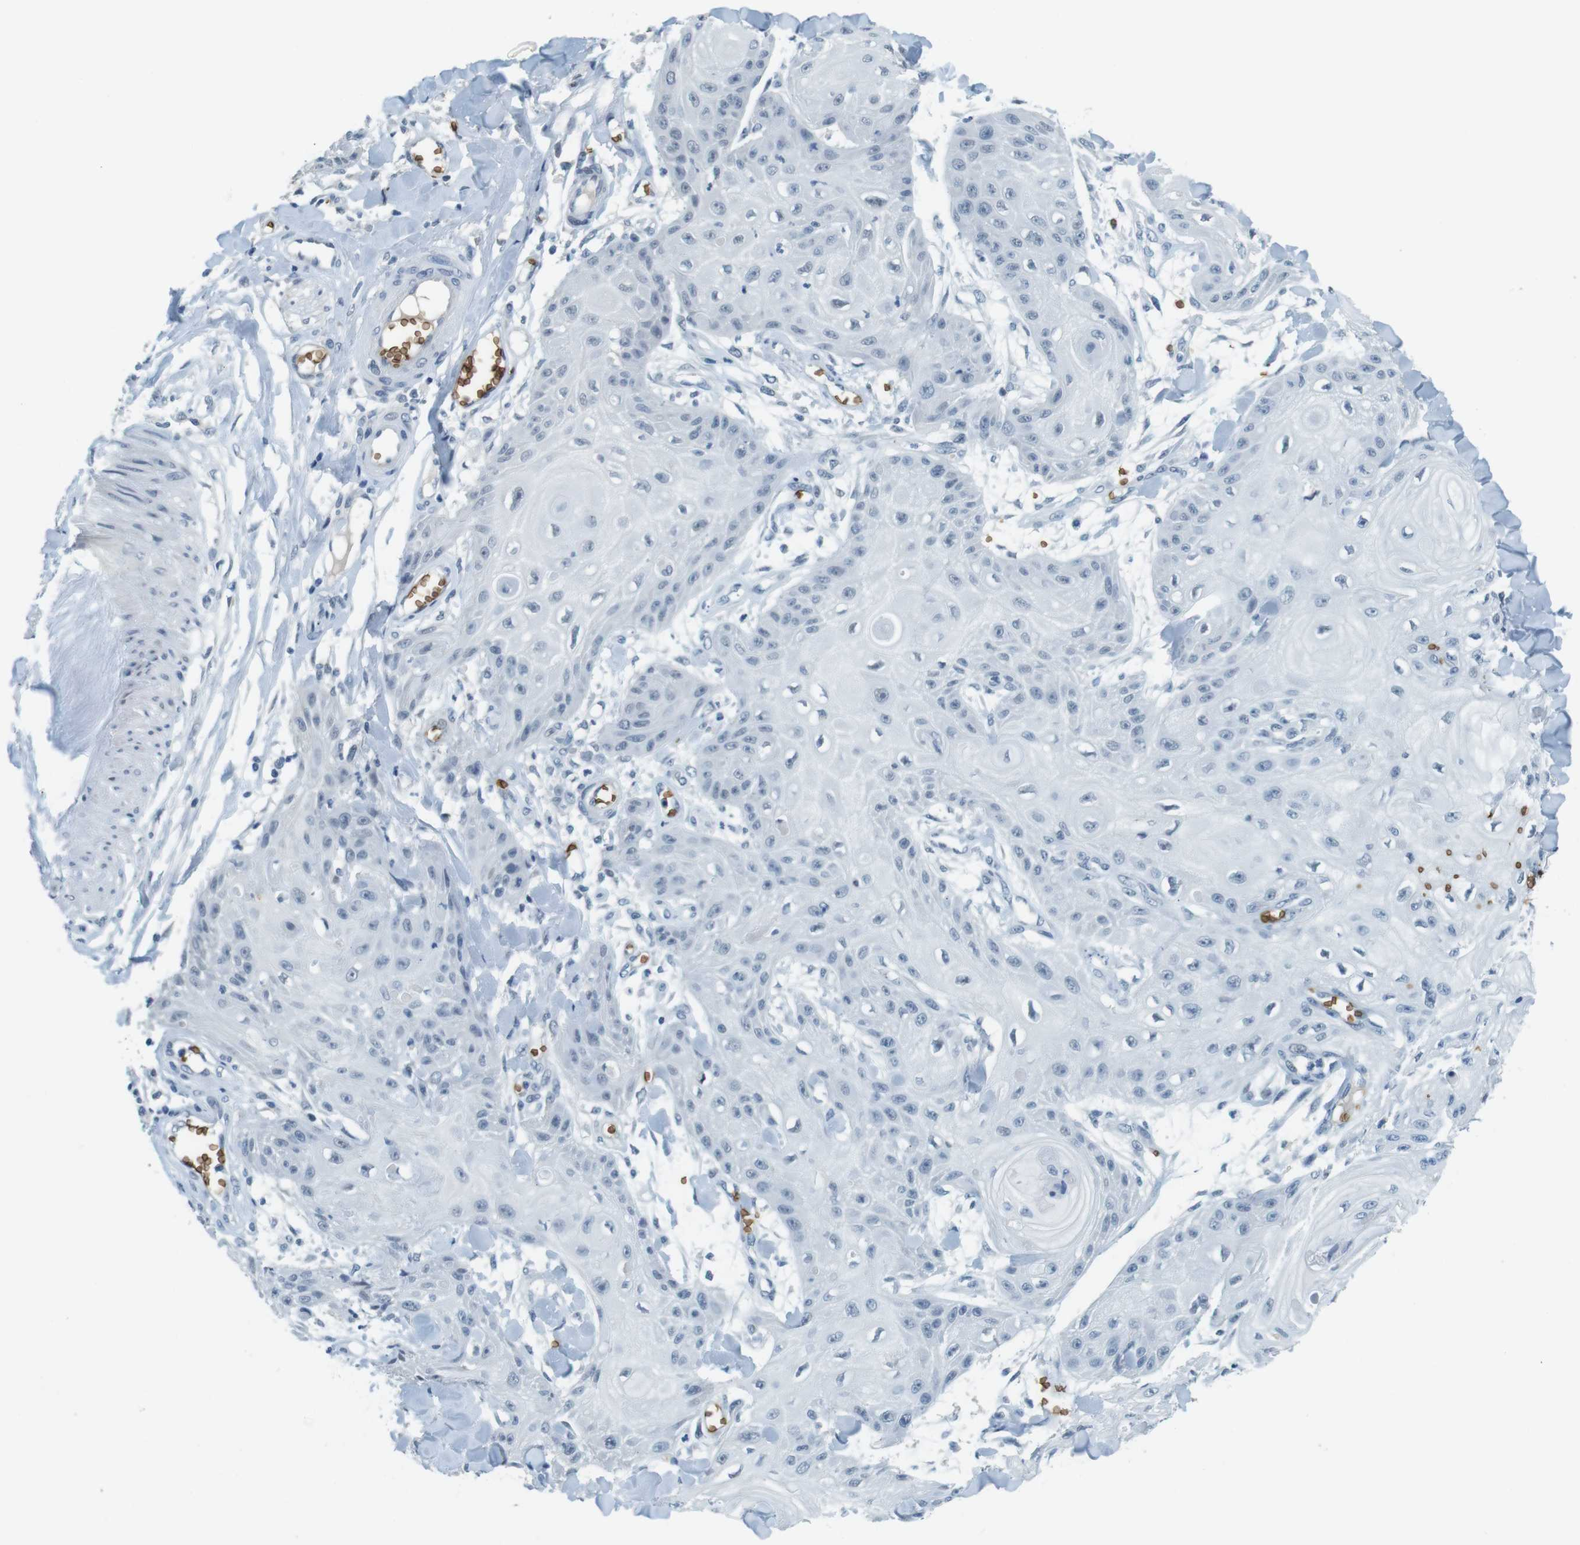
{"staining": {"intensity": "negative", "quantity": "none", "location": "none"}, "tissue": "skin cancer", "cell_type": "Tumor cells", "image_type": "cancer", "snomed": [{"axis": "morphology", "description": "Squamous cell carcinoma, NOS"}, {"axis": "topography", "description": "Skin"}], "caption": "The histopathology image displays no significant positivity in tumor cells of squamous cell carcinoma (skin). (Stains: DAB IHC with hematoxylin counter stain, Microscopy: brightfield microscopy at high magnification).", "gene": "SLC4A1", "patient": {"sex": "male", "age": 74}}